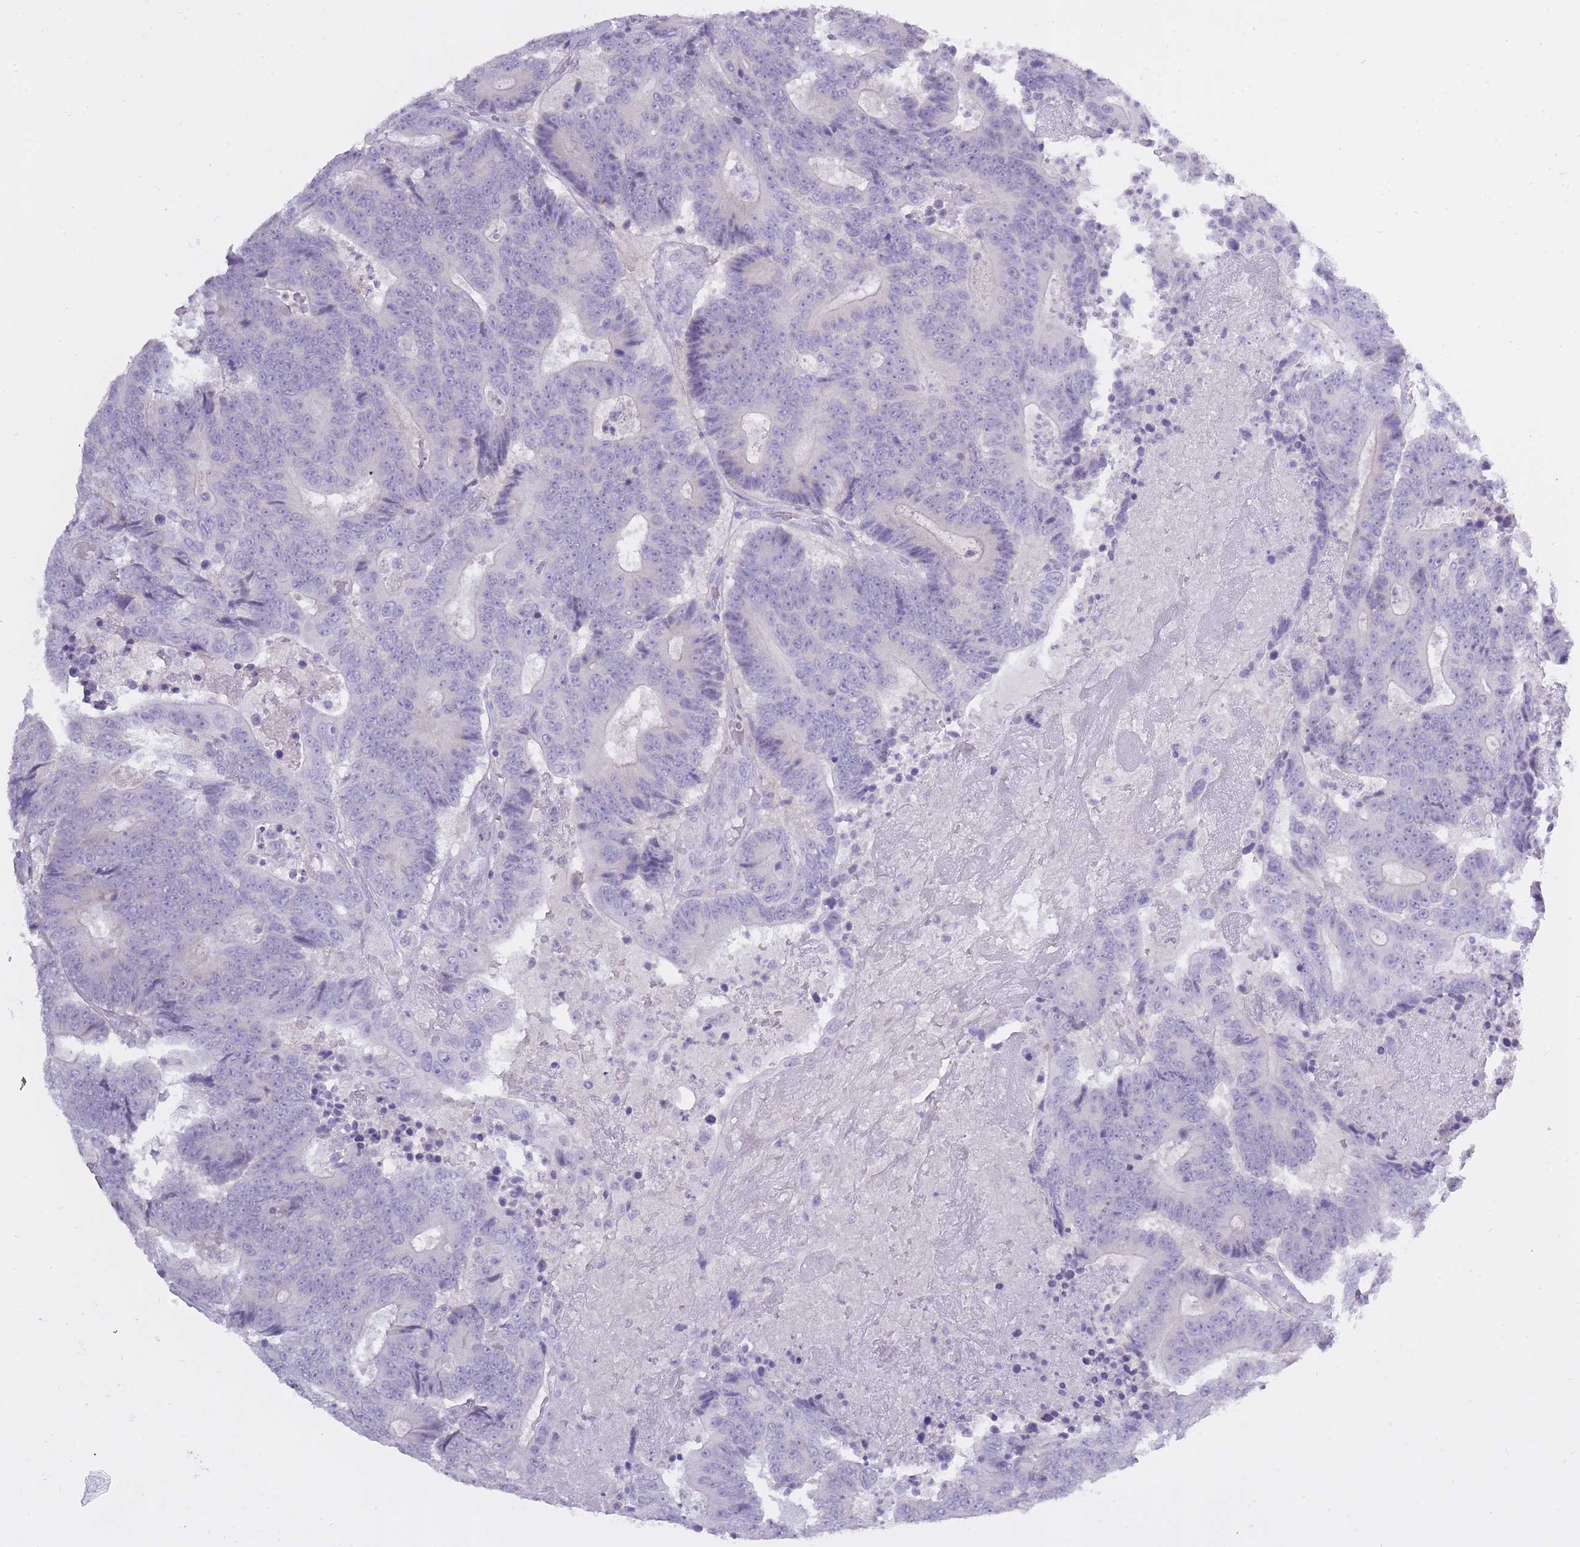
{"staining": {"intensity": "negative", "quantity": "none", "location": "none"}, "tissue": "colorectal cancer", "cell_type": "Tumor cells", "image_type": "cancer", "snomed": [{"axis": "morphology", "description": "Adenocarcinoma, NOS"}, {"axis": "topography", "description": "Colon"}], "caption": "Tumor cells show no significant staining in colorectal cancer (adenocarcinoma).", "gene": "BDKRB2", "patient": {"sex": "male", "age": 83}}